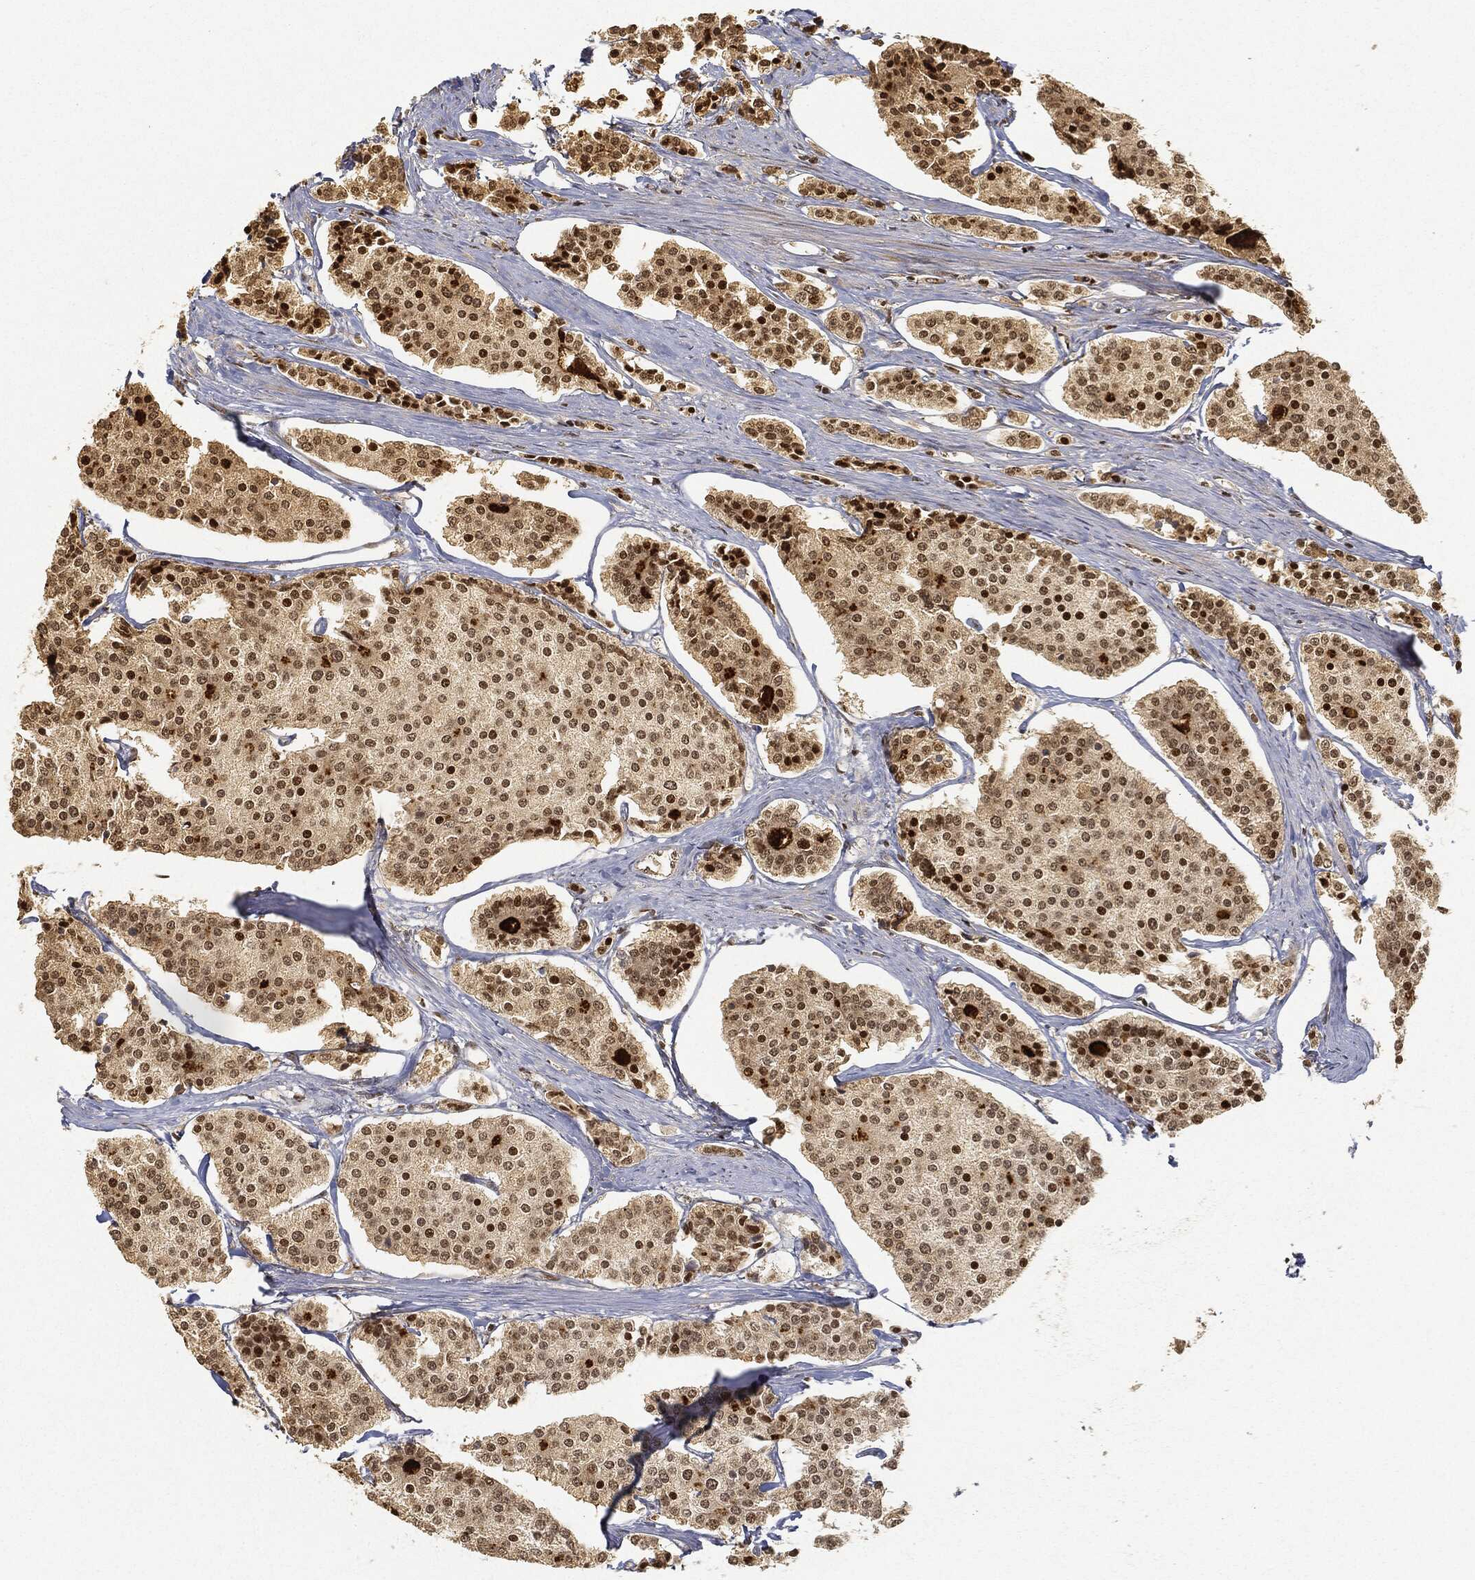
{"staining": {"intensity": "strong", "quantity": "<25%", "location": "nuclear"}, "tissue": "carcinoid", "cell_type": "Tumor cells", "image_type": "cancer", "snomed": [{"axis": "morphology", "description": "Carcinoid, malignant, NOS"}, {"axis": "topography", "description": "Small intestine"}], "caption": "The image exhibits immunohistochemical staining of malignant carcinoid. There is strong nuclear expression is identified in approximately <25% of tumor cells.", "gene": "CIB1", "patient": {"sex": "female", "age": 65}}